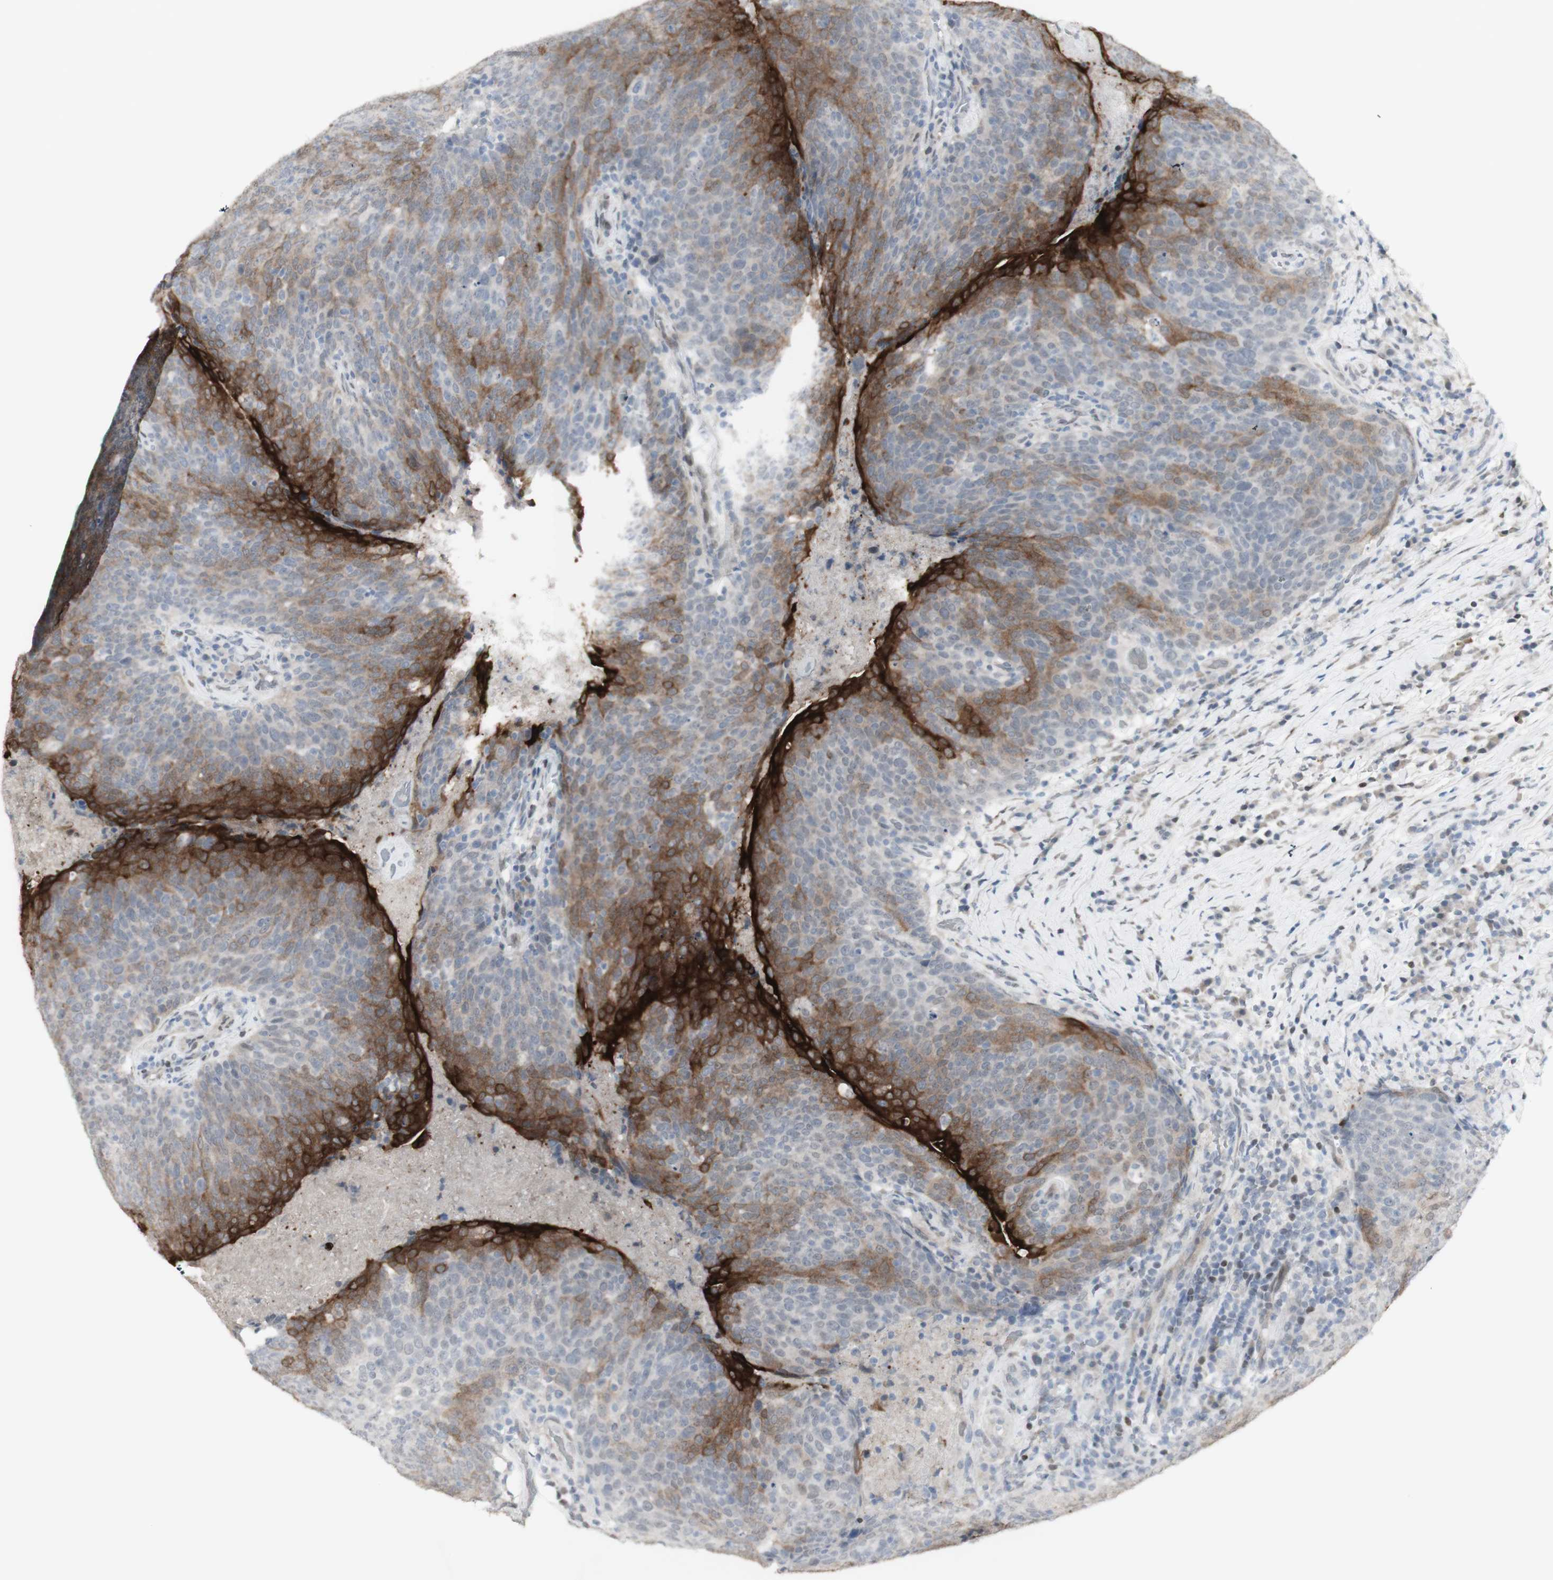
{"staining": {"intensity": "strong", "quantity": "25%-75%", "location": "cytoplasmic/membranous"}, "tissue": "head and neck cancer", "cell_type": "Tumor cells", "image_type": "cancer", "snomed": [{"axis": "morphology", "description": "Squamous cell carcinoma, NOS"}, {"axis": "morphology", "description": "Squamous cell carcinoma, metastatic, NOS"}, {"axis": "topography", "description": "Lymph node"}, {"axis": "topography", "description": "Head-Neck"}], "caption": "Immunohistochemistry photomicrograph of neoplastic tissue: human head and neck cancer (metastatic squamous cell carcinoma) stained using immunohistochemistry (IHC) demonstrates high levels of strong protein expression localized specifically in the cytoplasmic/membranous of tumor cells, appearing as a cytoplasmic/membranous brown color.", "gene": "C1orf116", "patient": {"sex": "male", "age": 62}}